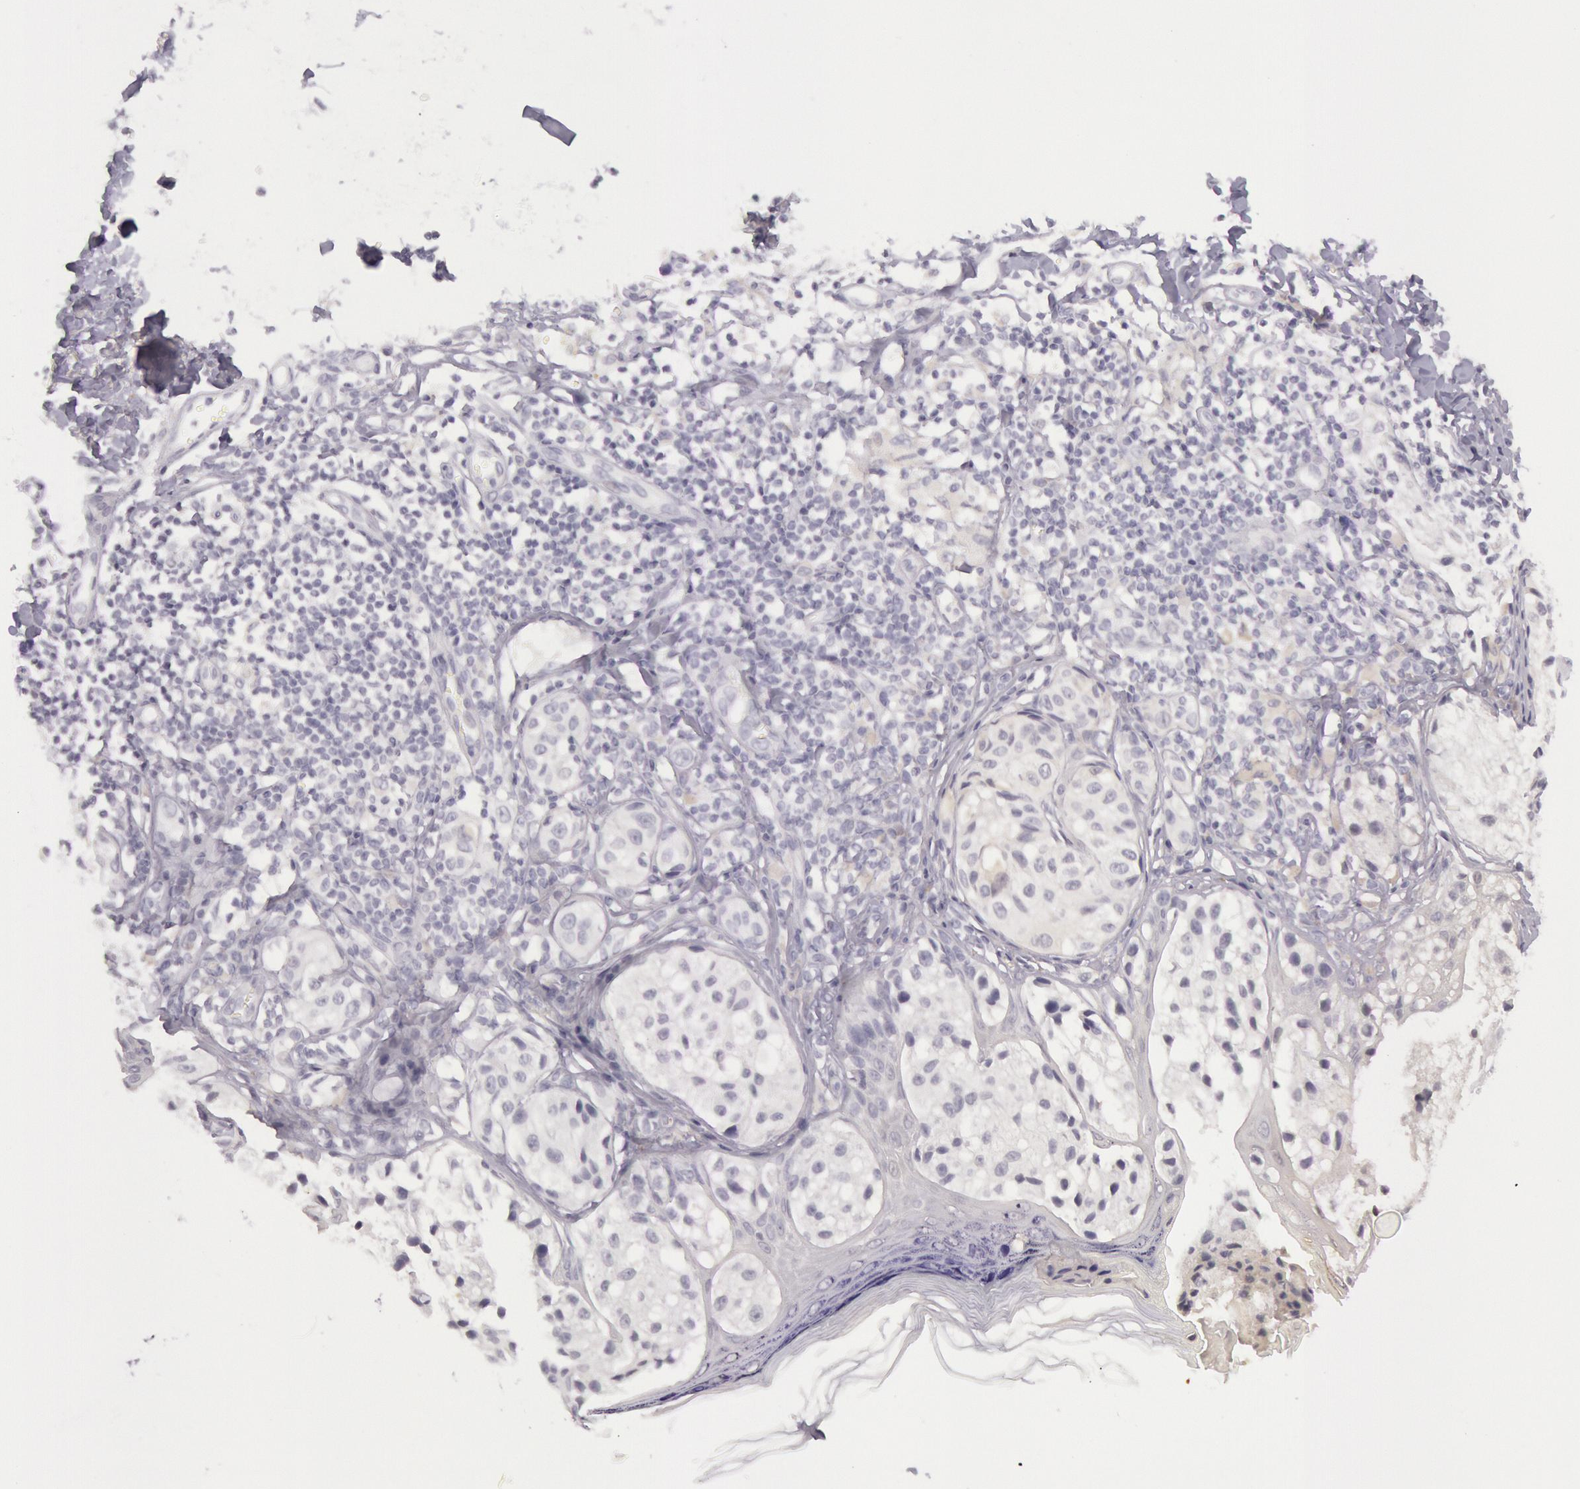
{"staining": {"intensity": "negative", "quantity": "none", "location": "none"}, "tissue": "melanoma", "cell_type": "Tumor cells", "image_type": "cancer", "snomed": [{"axis": "morphology", "description": "Malignant melanoma, NOS"}, {"axis": "topography", "description": "Skin"}], "caption": "The histopathology image exhibits no staining of tumor cells in melanoma. (DAB (3,3'-diaminobenzidine) immunohistochemistry (IHC), high magnification).", "gene": "CKB", "patient": {"sex": "male", "age": 23}}